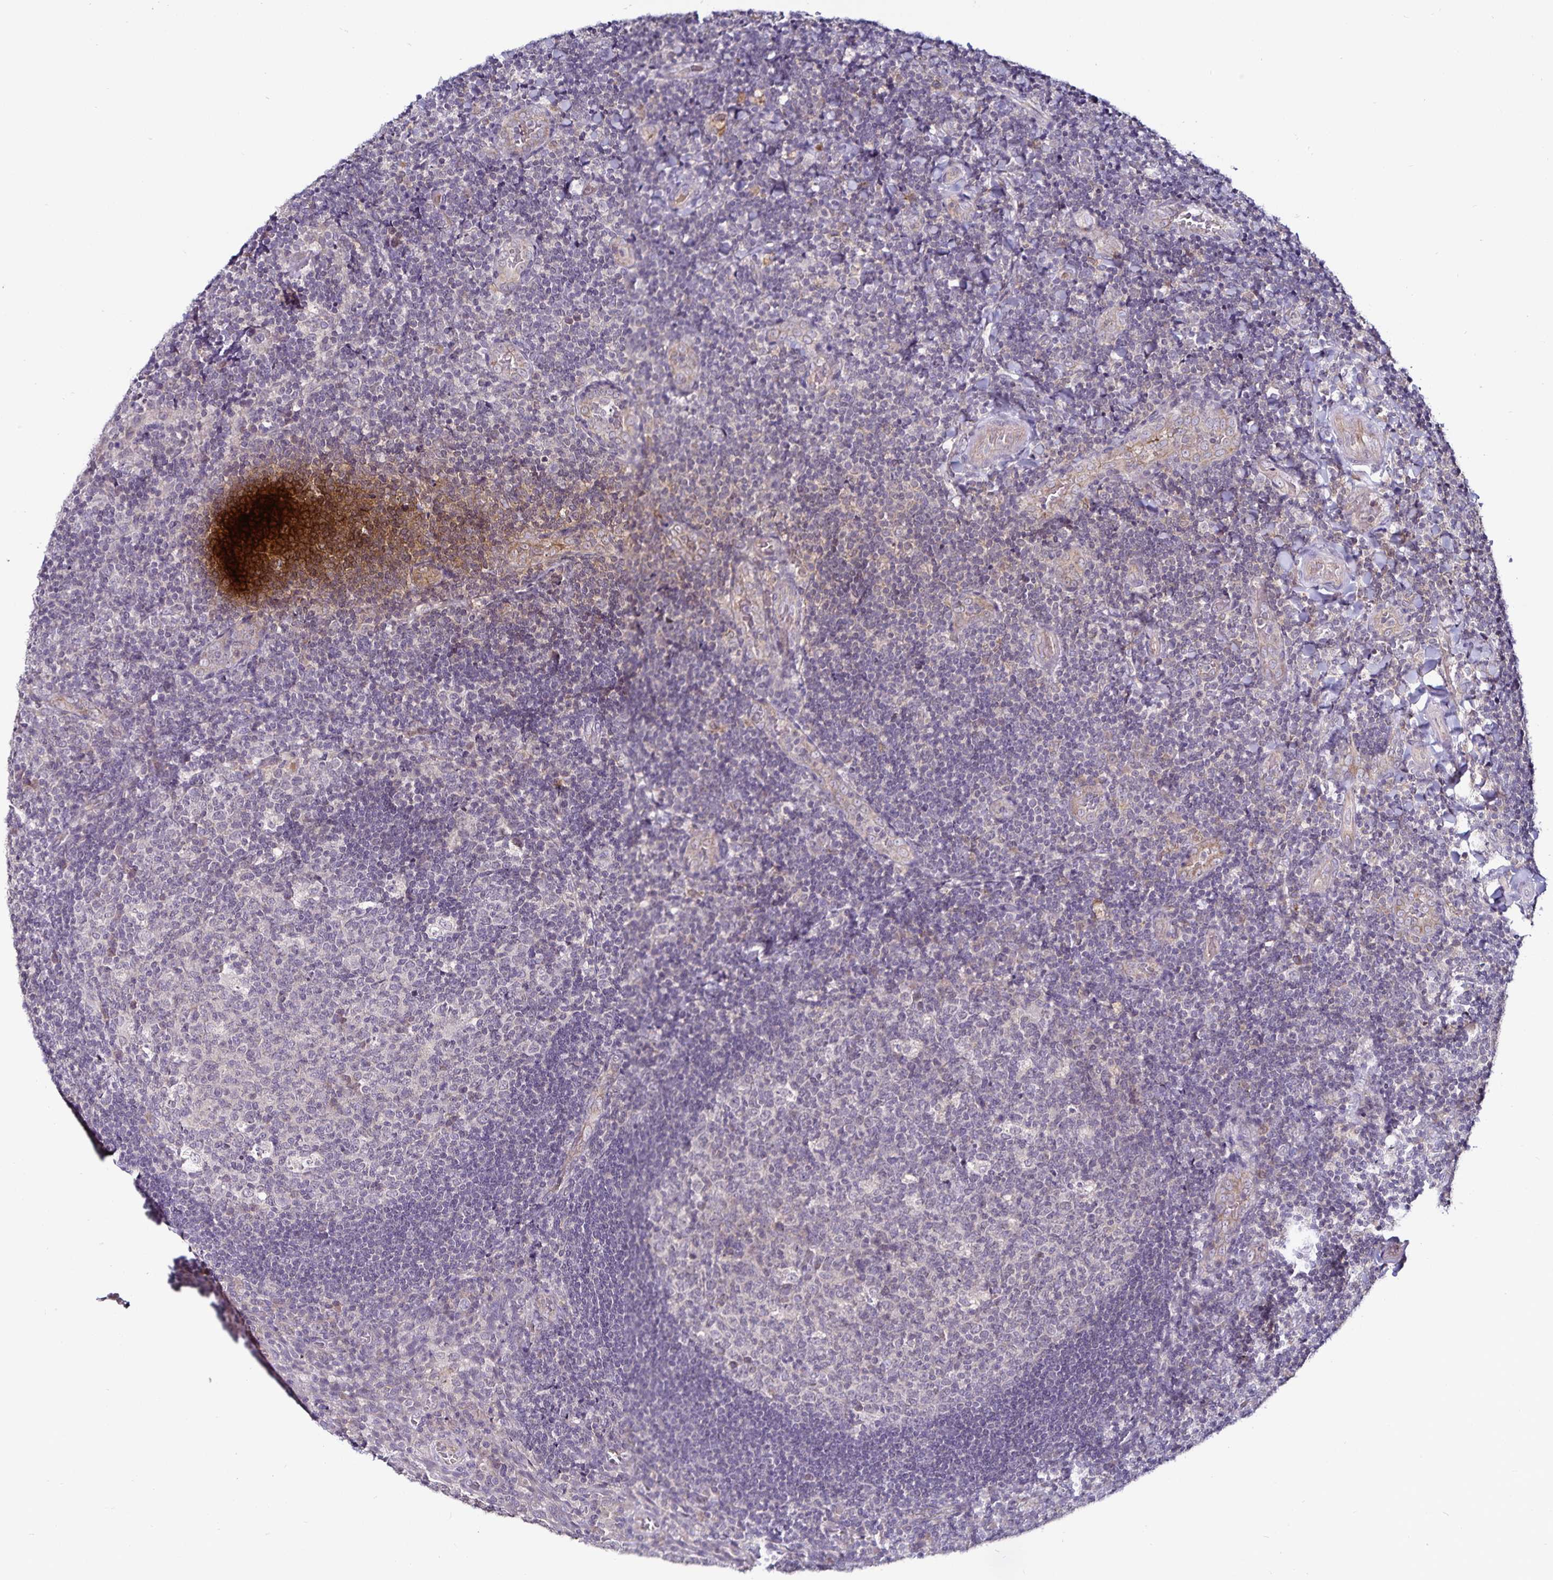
{"staining": {"intensity": "negative", "quantity": "none", "location": "none"}, "tissue": "tonsil", "cell_type": "Germinal center cells", "image_type": "normal", "snomed": [{"axis": "morphology", "description": "Normal tissue, NOS"}, {"axis": "topography", "description": "Tonsil"}], "caption": "High power microscopy photomicrograph of an immunohistochemistry (IHC) micrograph of benign tonsil, revealing no significant positivity in germinal center cells.", "gene": "ACSL5", "patient": {"sex": "male", "age": 17}}